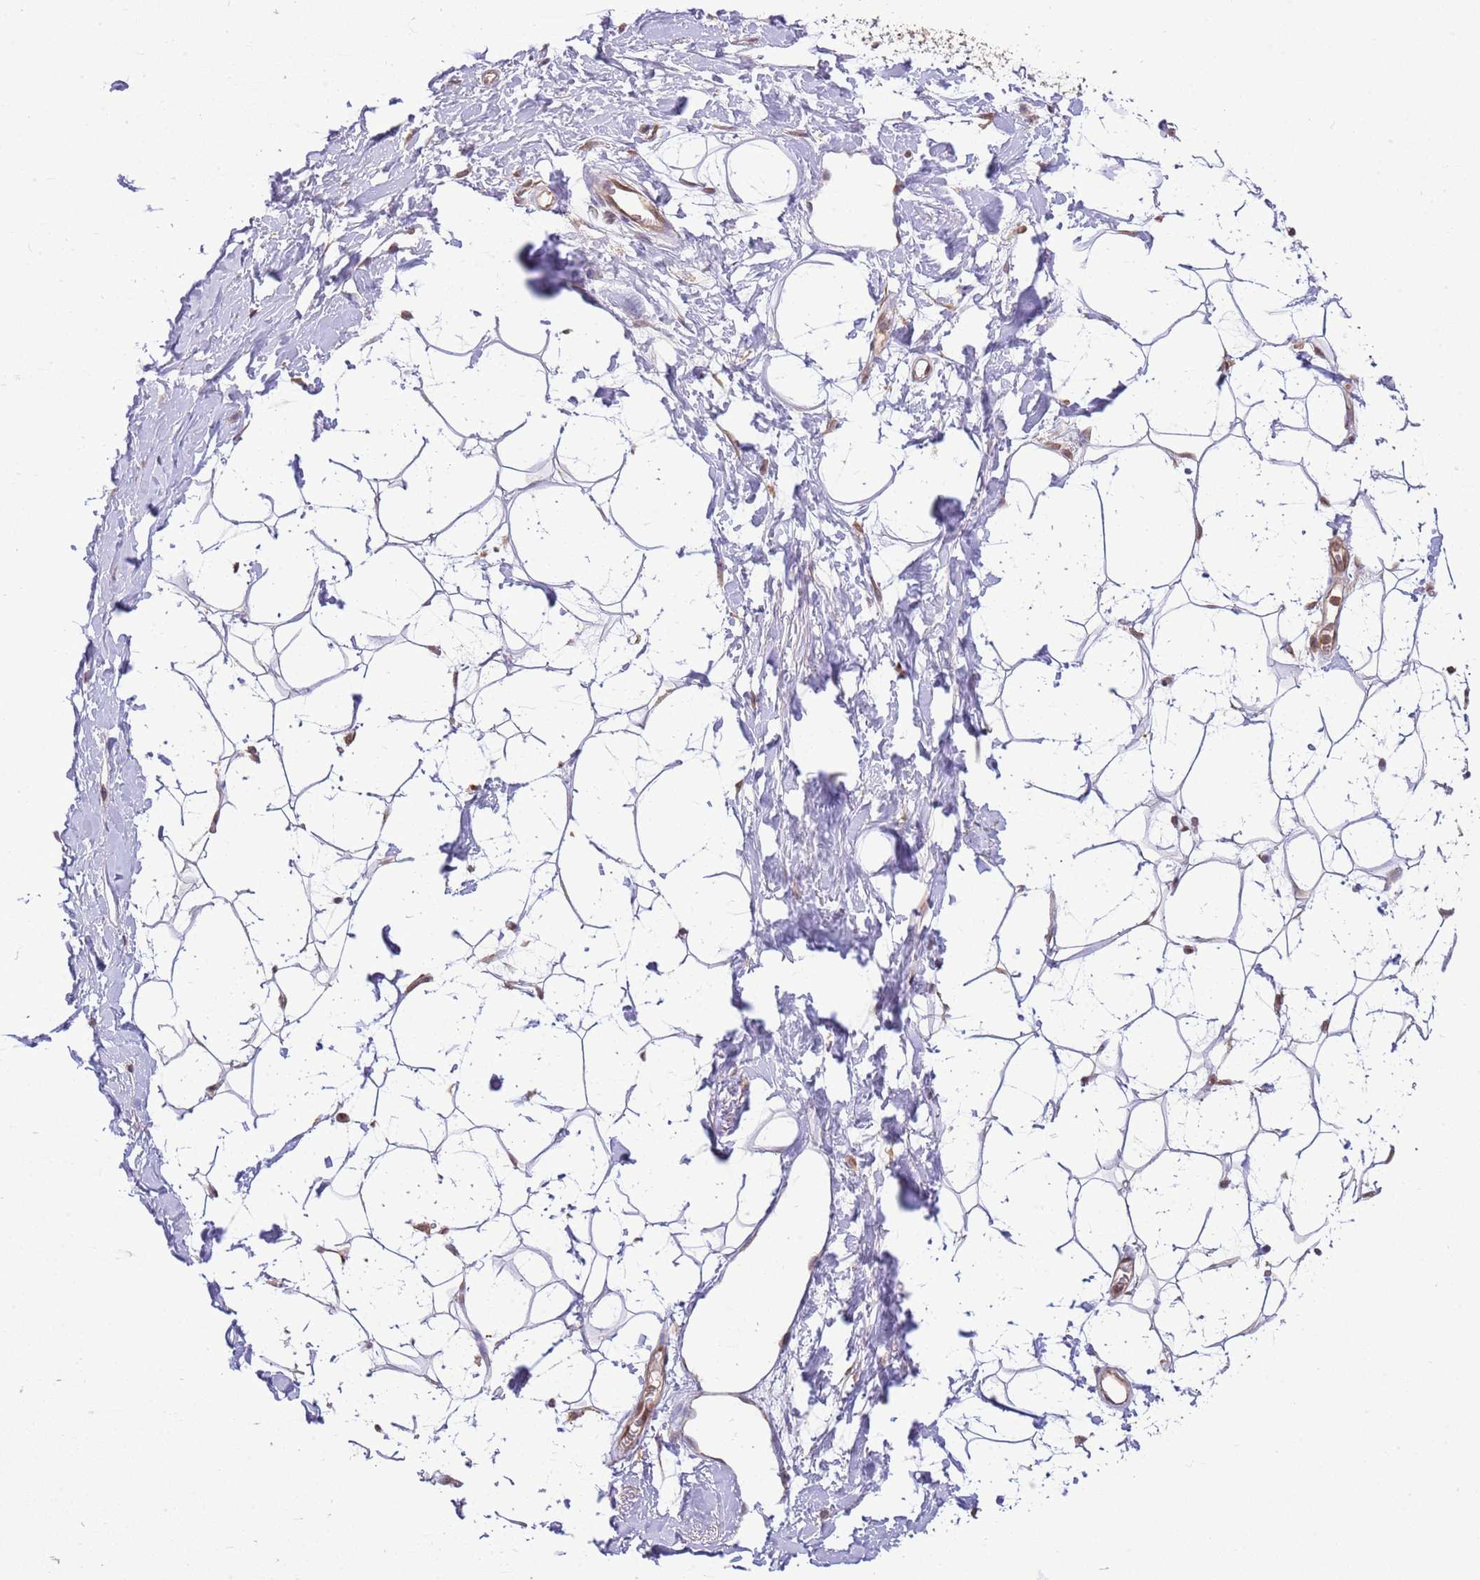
{"staining": {"intensity": "negative", "quantity": "none", "location": "none"}, "tissue": "adipose tissue", "cell_type": "Adipocytes", "image_type": "normal", "snomed": [{"axis": "morphology", "description": "Normal tissue, NOS"}, {"axis": "topography", "description": "Breast"}], "caption": "Protein analysis of benign adipose tissue exhibits no significant positivity in adipocytes. (DAB (3,3'-diaminobenzidine) immunohistochemistry (IHC) visualized using brightfield microscopy, high magnification).", "gene": "AMIGO1", "patient": {"sex": "female", "age": 26}}